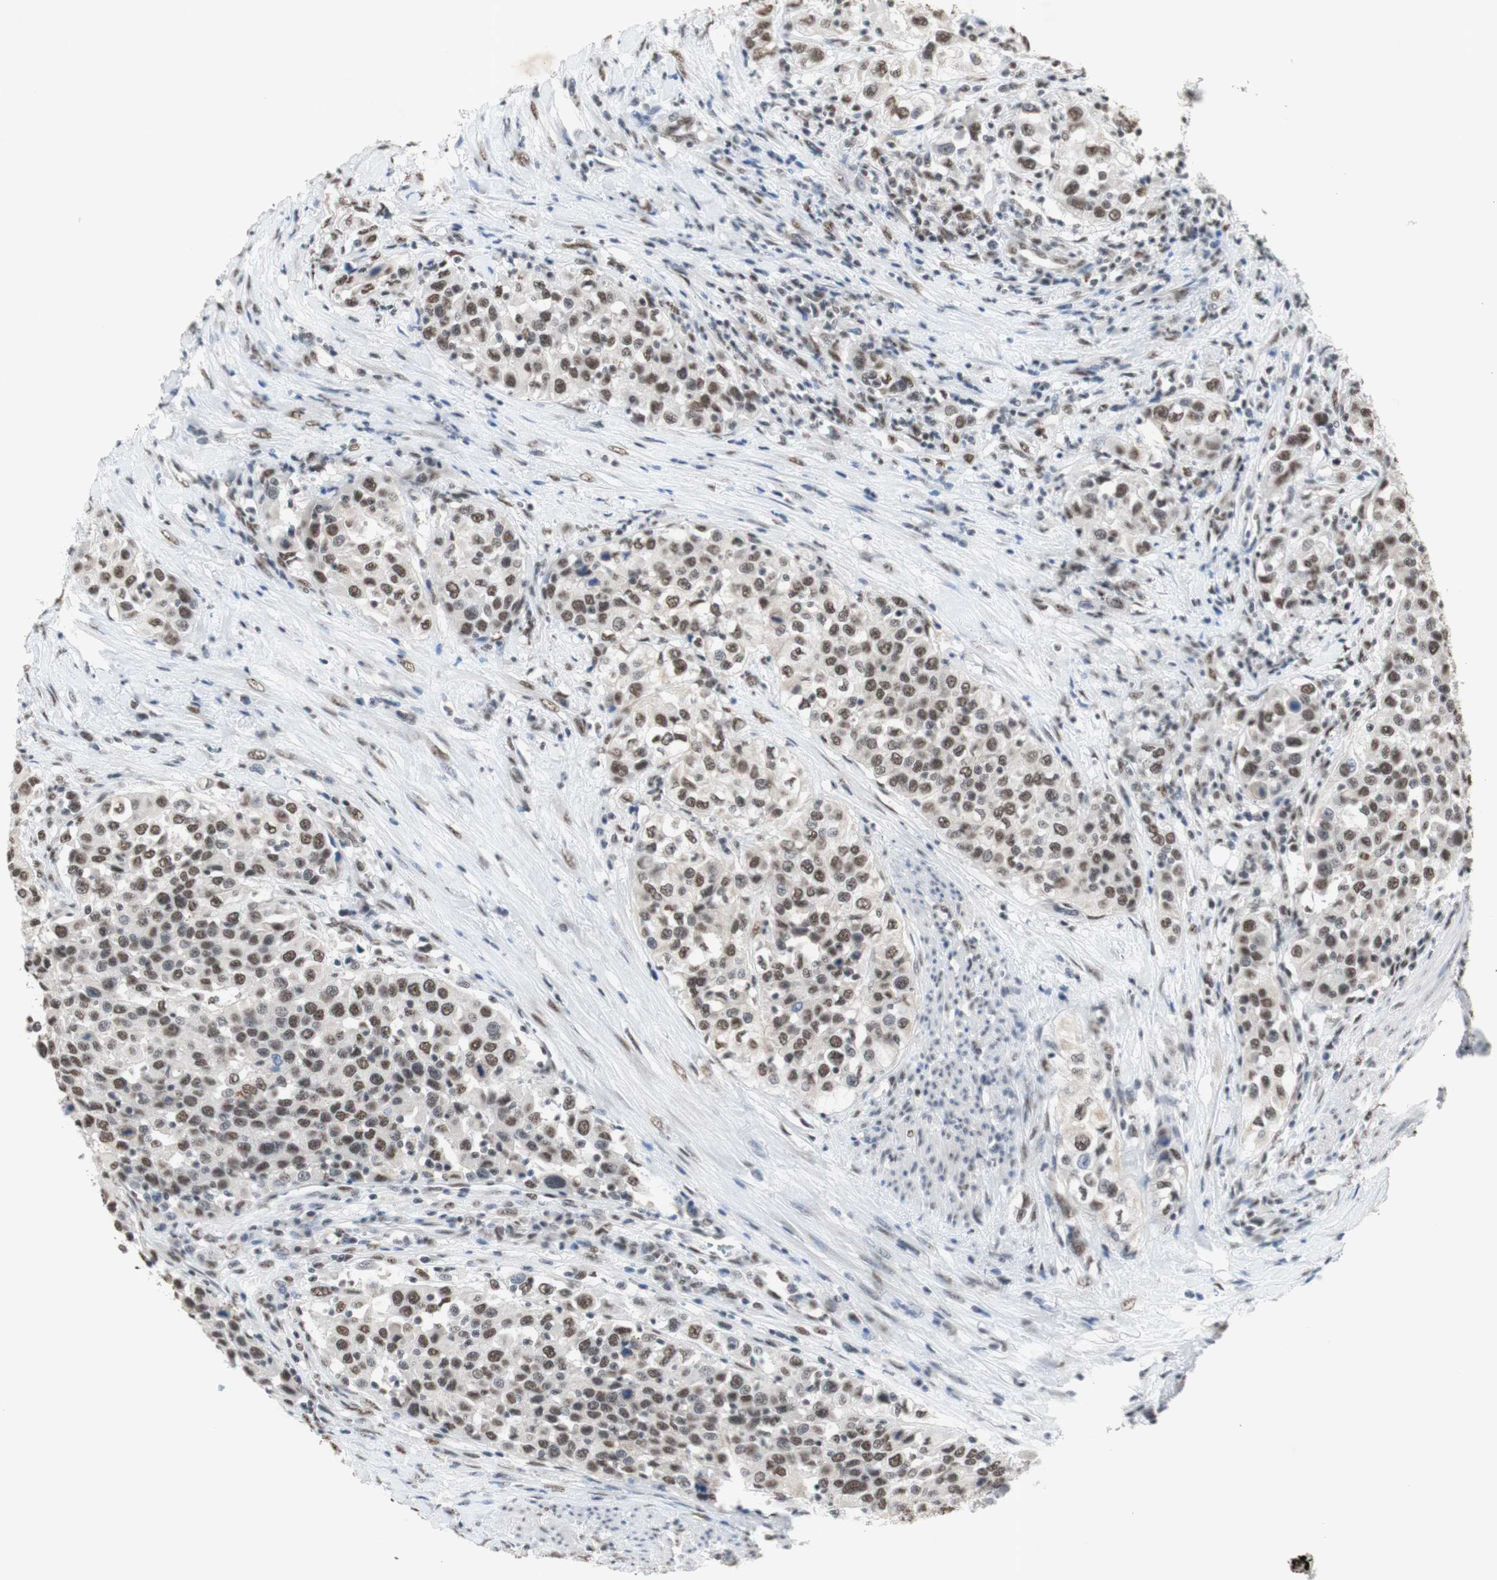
{"staining": {"intensity": "moderate", "quantity": ">75%", "location": "nuclear"}, "tissue": "urothelial cancer", "cell_type": "Tumor cells", "image_type": "cancer", "snomed": [{"axis": "morphology", "description": "Urothelial carcinoma, High grade"}, {"axis": "topography", "description": "Urinary bladder"}], "caption": "IHC staining of urothelial carcinoma (high-grade), which demonstrates medium levels of moderate nuclear positivity in approximately >75% of tumor cells indicating moderate nuclear protein staining. The staining was performed using DAB (brown) for protein detection and nuclei were counterstained in hematoxylin (blue).", "gene": "SNRPB", "patient": {"sex": "female", "age": 80}}